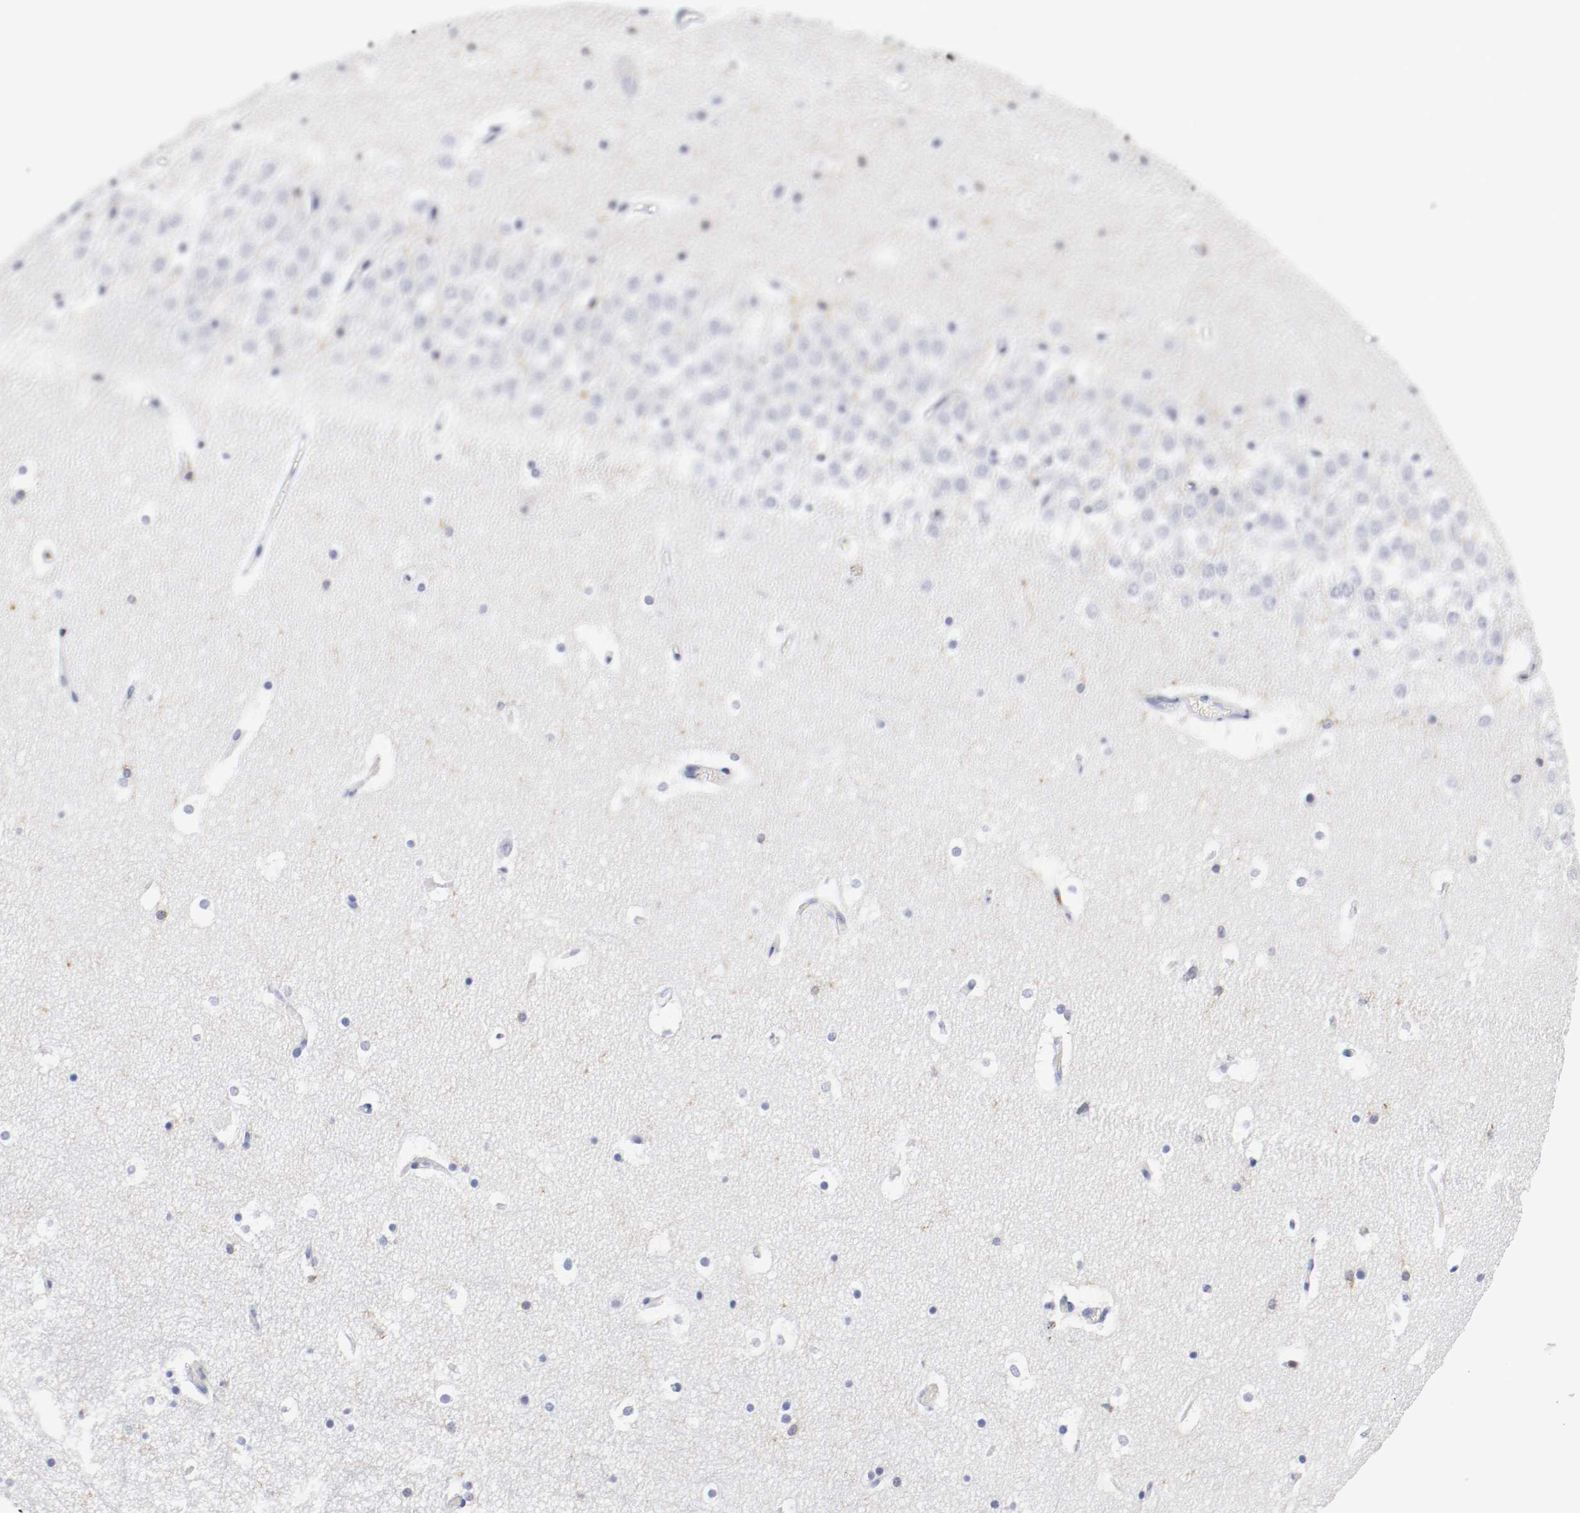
{"staining": {"intensity": "negative", "quantity": "none", "location": "none"}, "tissue": "hippocampus", "cell_type": "Glial cells", "image_type": "normal", "snomed": [{"axis": "morphology", "description": "Normal tissue, NOS"}, {"axis": "topography", "description": "Hippocampus"}], "caption": "Immunohistochemistry micrograph of unremarkable hippocampus: human hippocampus stained with DAB (3,3'-diaminobenzidine) displays no significant protein expression in glial cells.", "gene": "ITGAX", "patient": {"sex": "male", "age": 45}}